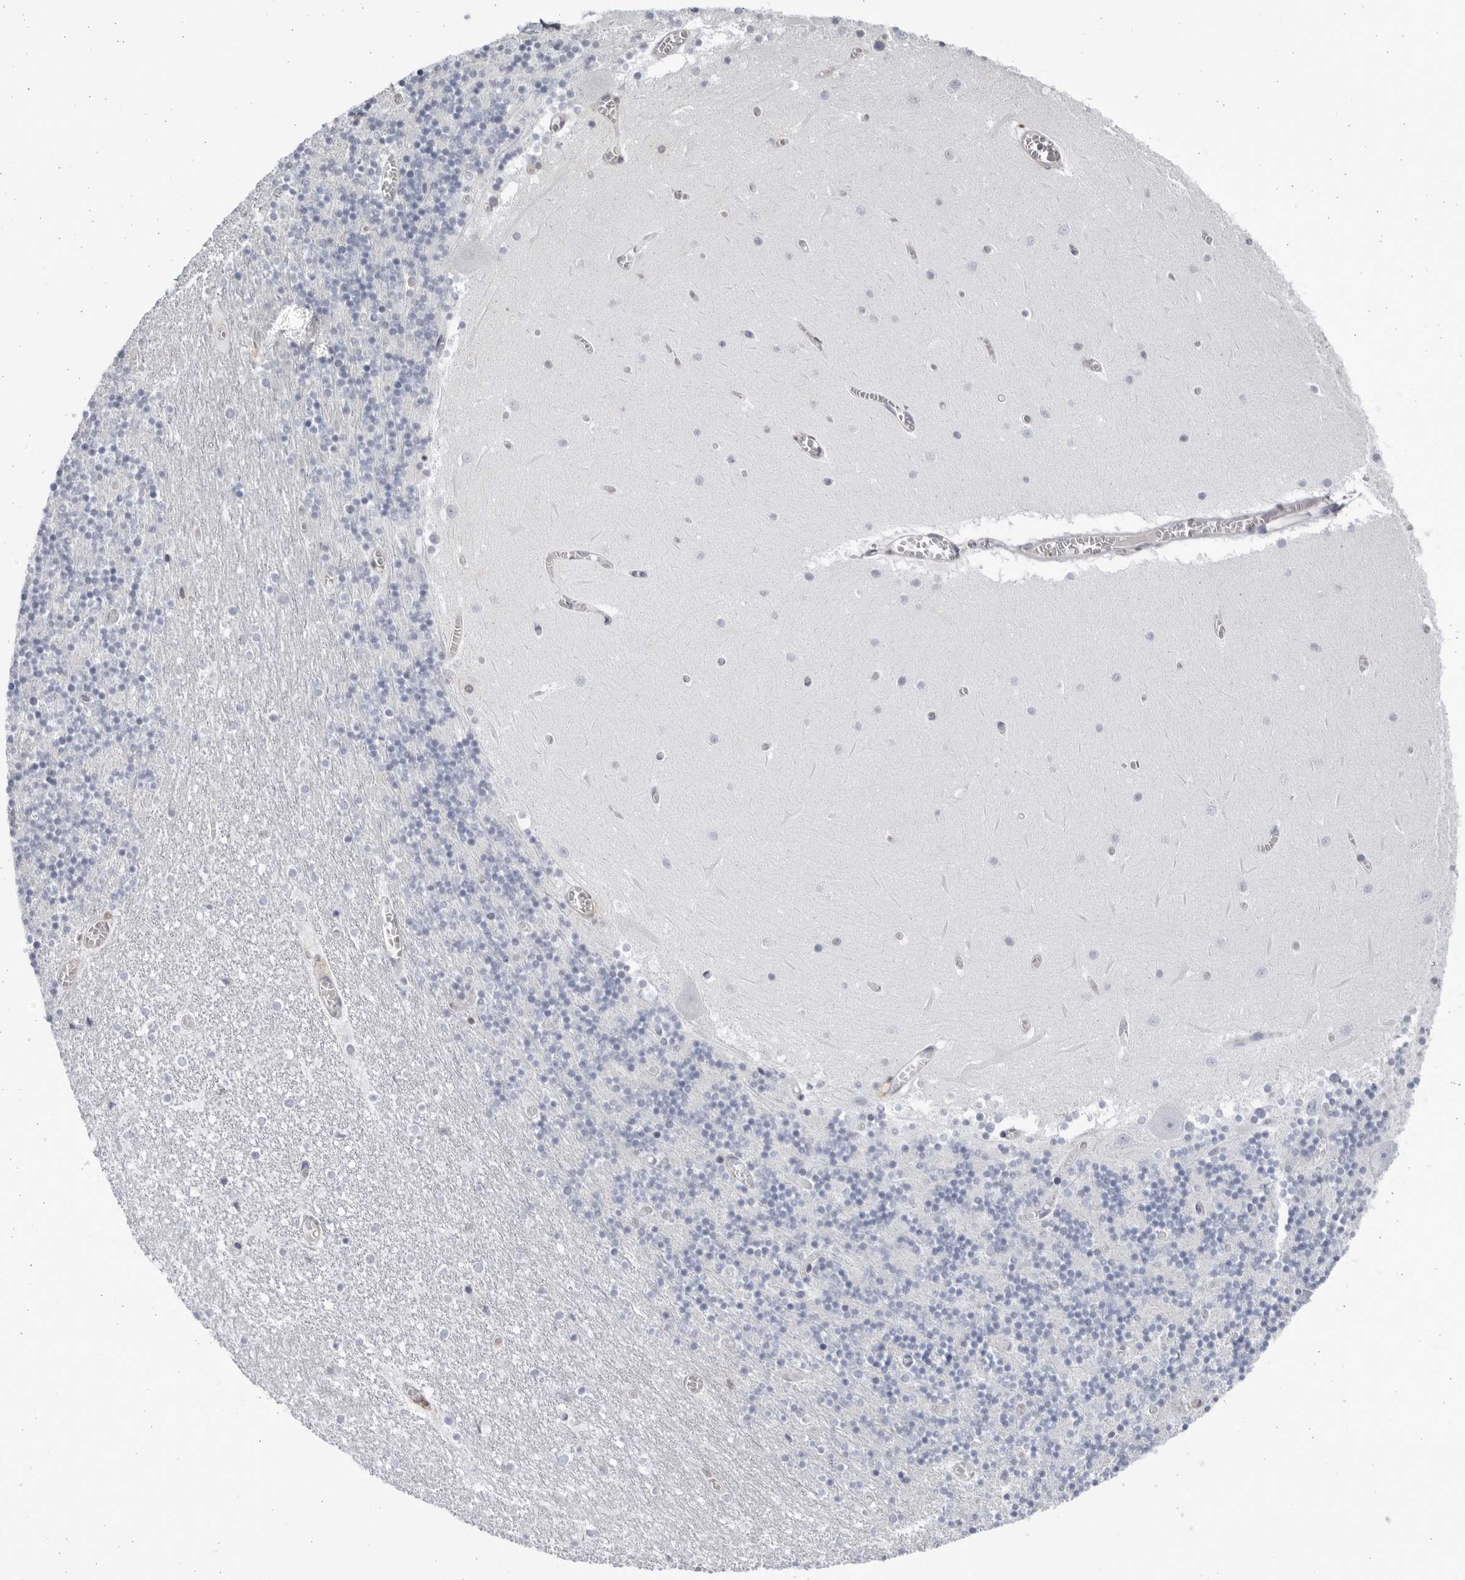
{"staining": {"intensity": "negative", "quantity": "none", "location": "none"}, "tissue": "cerebellum", "cell_type": "Cells in granular layer", "image_type": "normal", "snomed": [{"axis": "morphology", "description": "Normal tissue, NOS"}, {"axis": "topography", "description": "Cerebellum"}], "caption": "A high-resolution histopathology image shows immunohistochemistry (IHC) staining of benign cerebellum, which demonstrates no significant expression in cells in granular layer.", "gene": "BMP2K", "patient": {"sex": "female", "age": 28}}